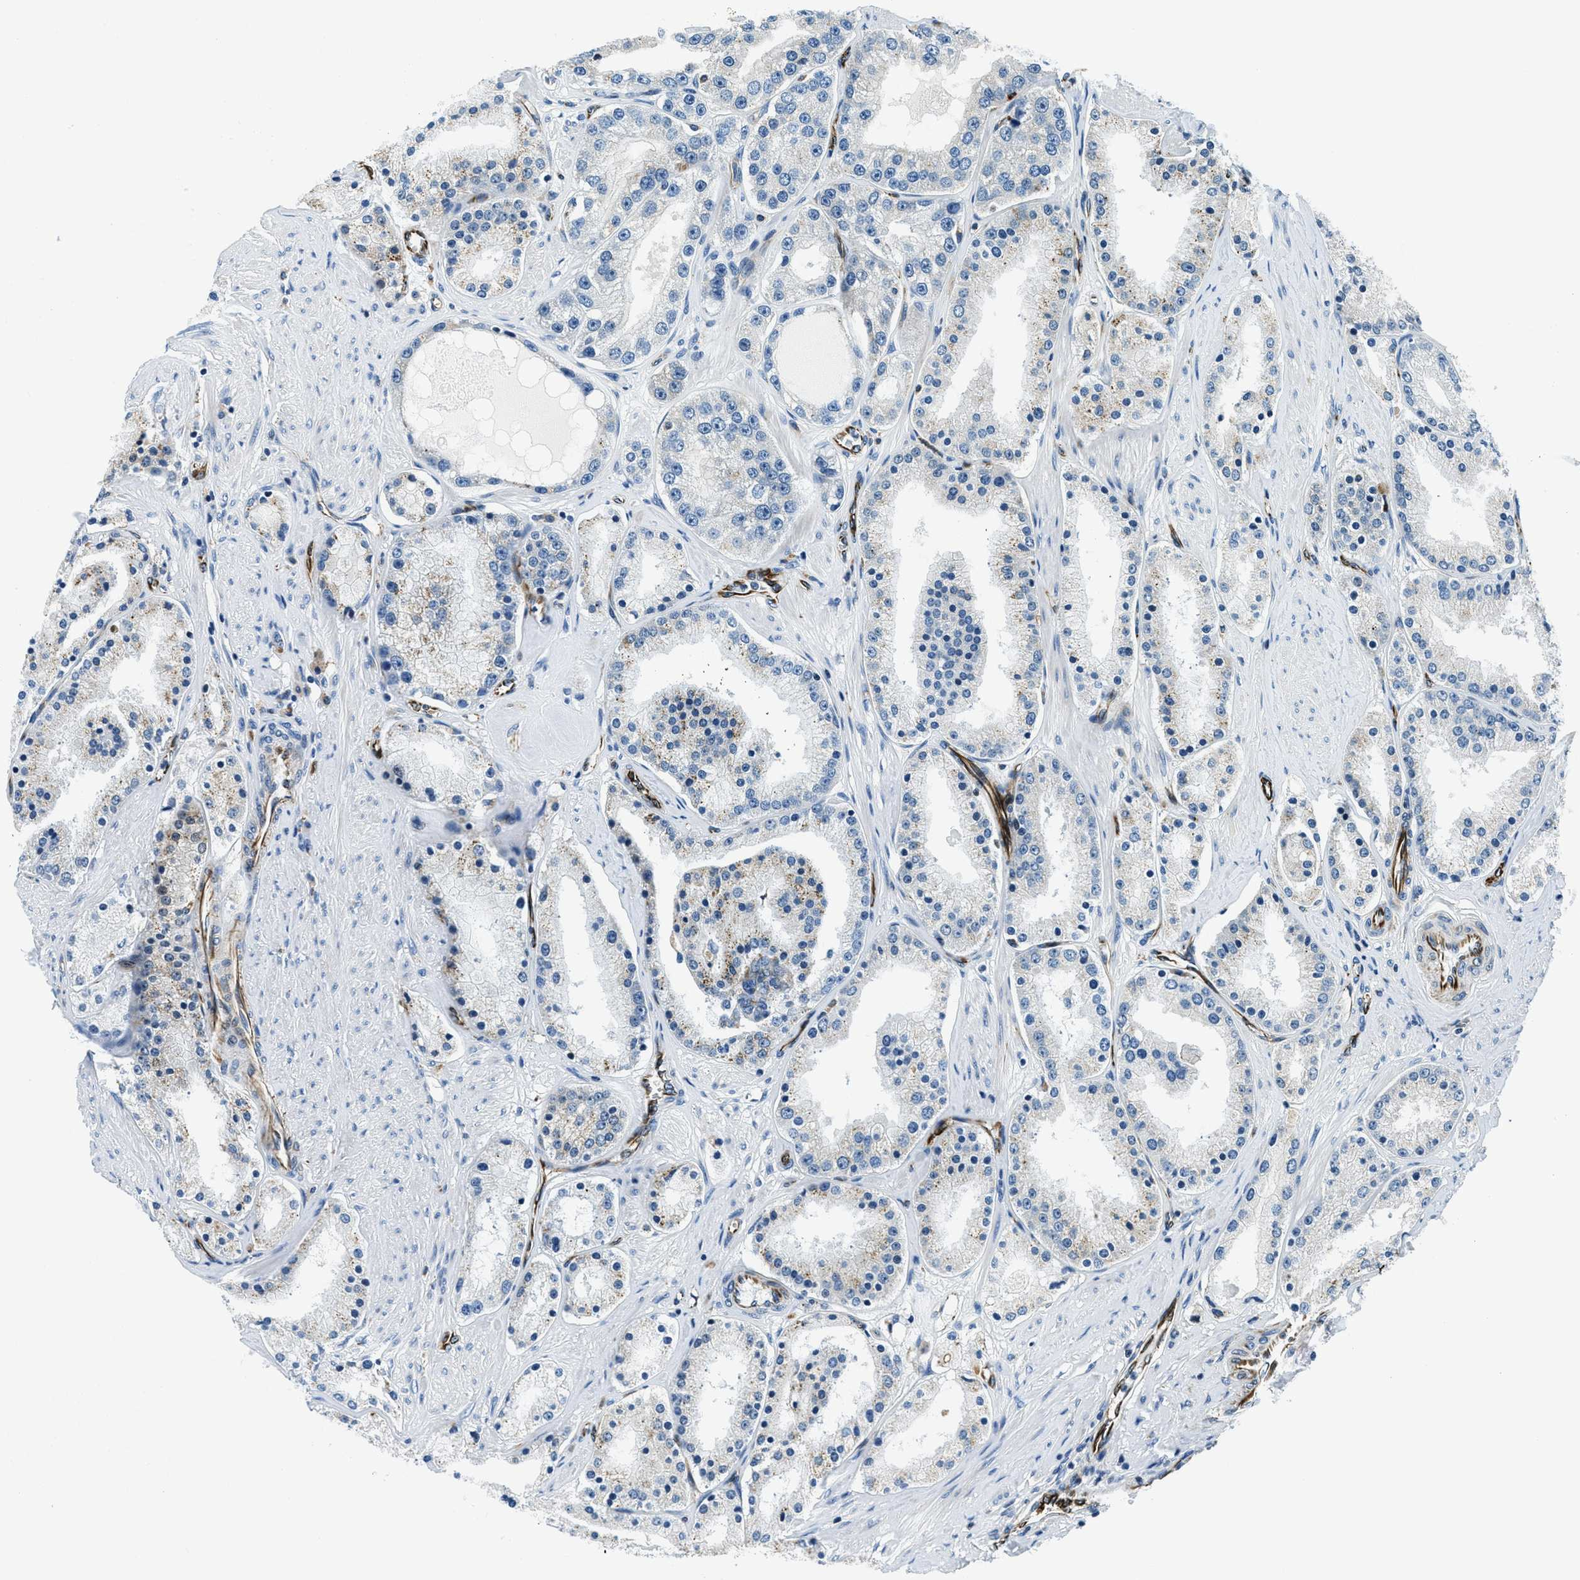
{"staining": {"intensity": "negative", "quantity": "none", "location": "none"}, "tissue": "prostate cancer", "cell_type": "Tumor cells", "image_type": "cancer", "snomed": [{"axis": "morphology", "description": "Adenocarcinoma, Low grade"}, {"axis": "topography", "description": "Prostate"}], "caption": "Human prostate cancer (adenocarcinoma (low-grade)) stained for a protein using immunohistochemistry demonstrates no positivity in tumor cells.", "gene": "GNS", "patient": {"sex": "male", "age": 63}}